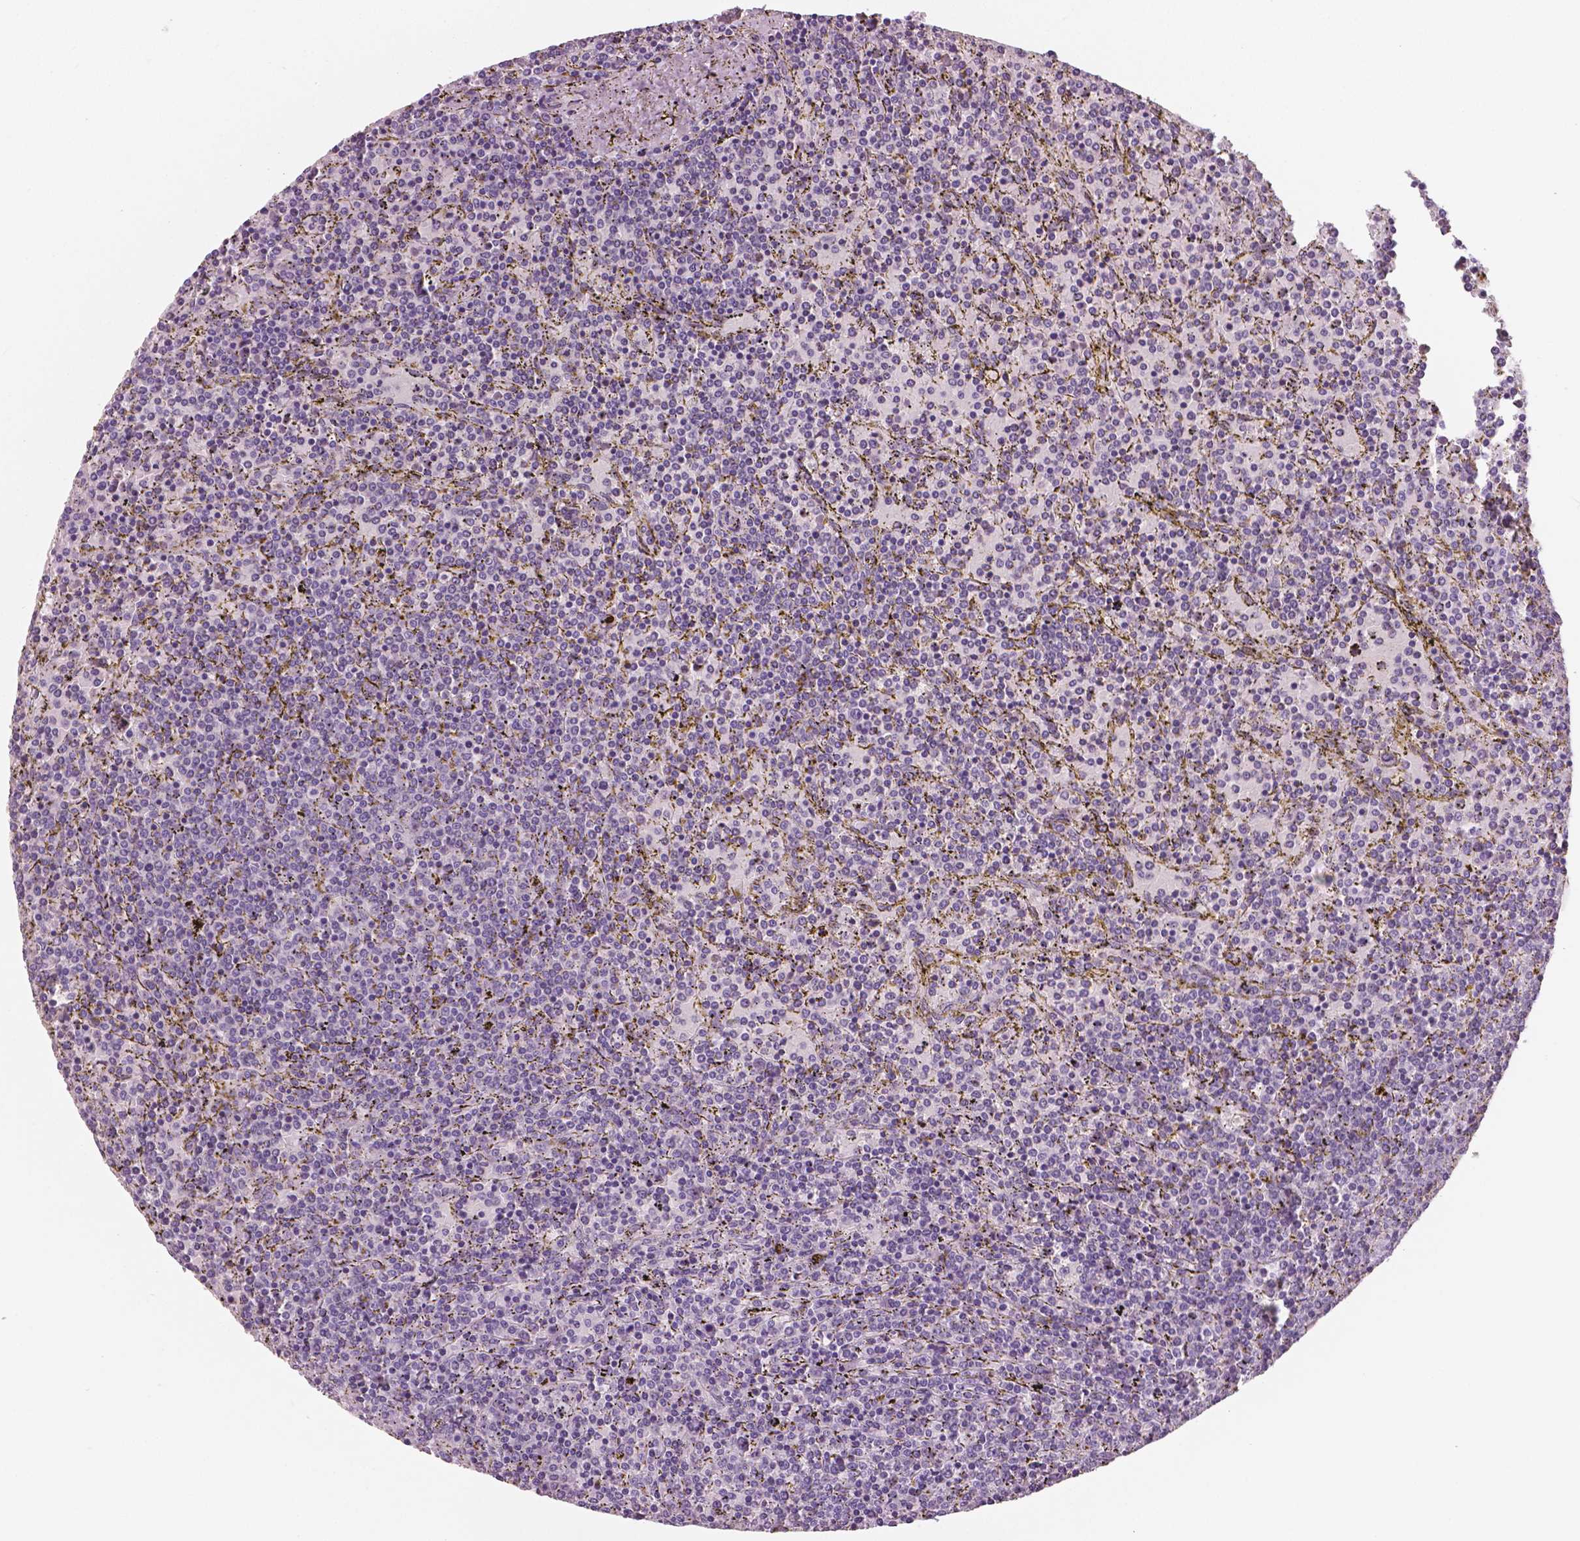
{"staining": {"intensity": "negative", "quantity": "none", "location": "none"}, "tissue": "lymphoma", "cell_type": "Tumor cells", "image_type": "cancer", "snomed": [{"axis": "morphology", "description": "Malignant lymphoma, non-Hodgkin's type, Low grade"}, {"axis": "topography", "description": "Spleen"}], "caption": "This is an immunohistochemistry (IHC) micrograph of malignant lymphoma, non-Hodgkin's type (low-grade). There is no positivity in tumor cells.", "gene": "NECAB1", "patient": {"sex": "female", "age": 77}}